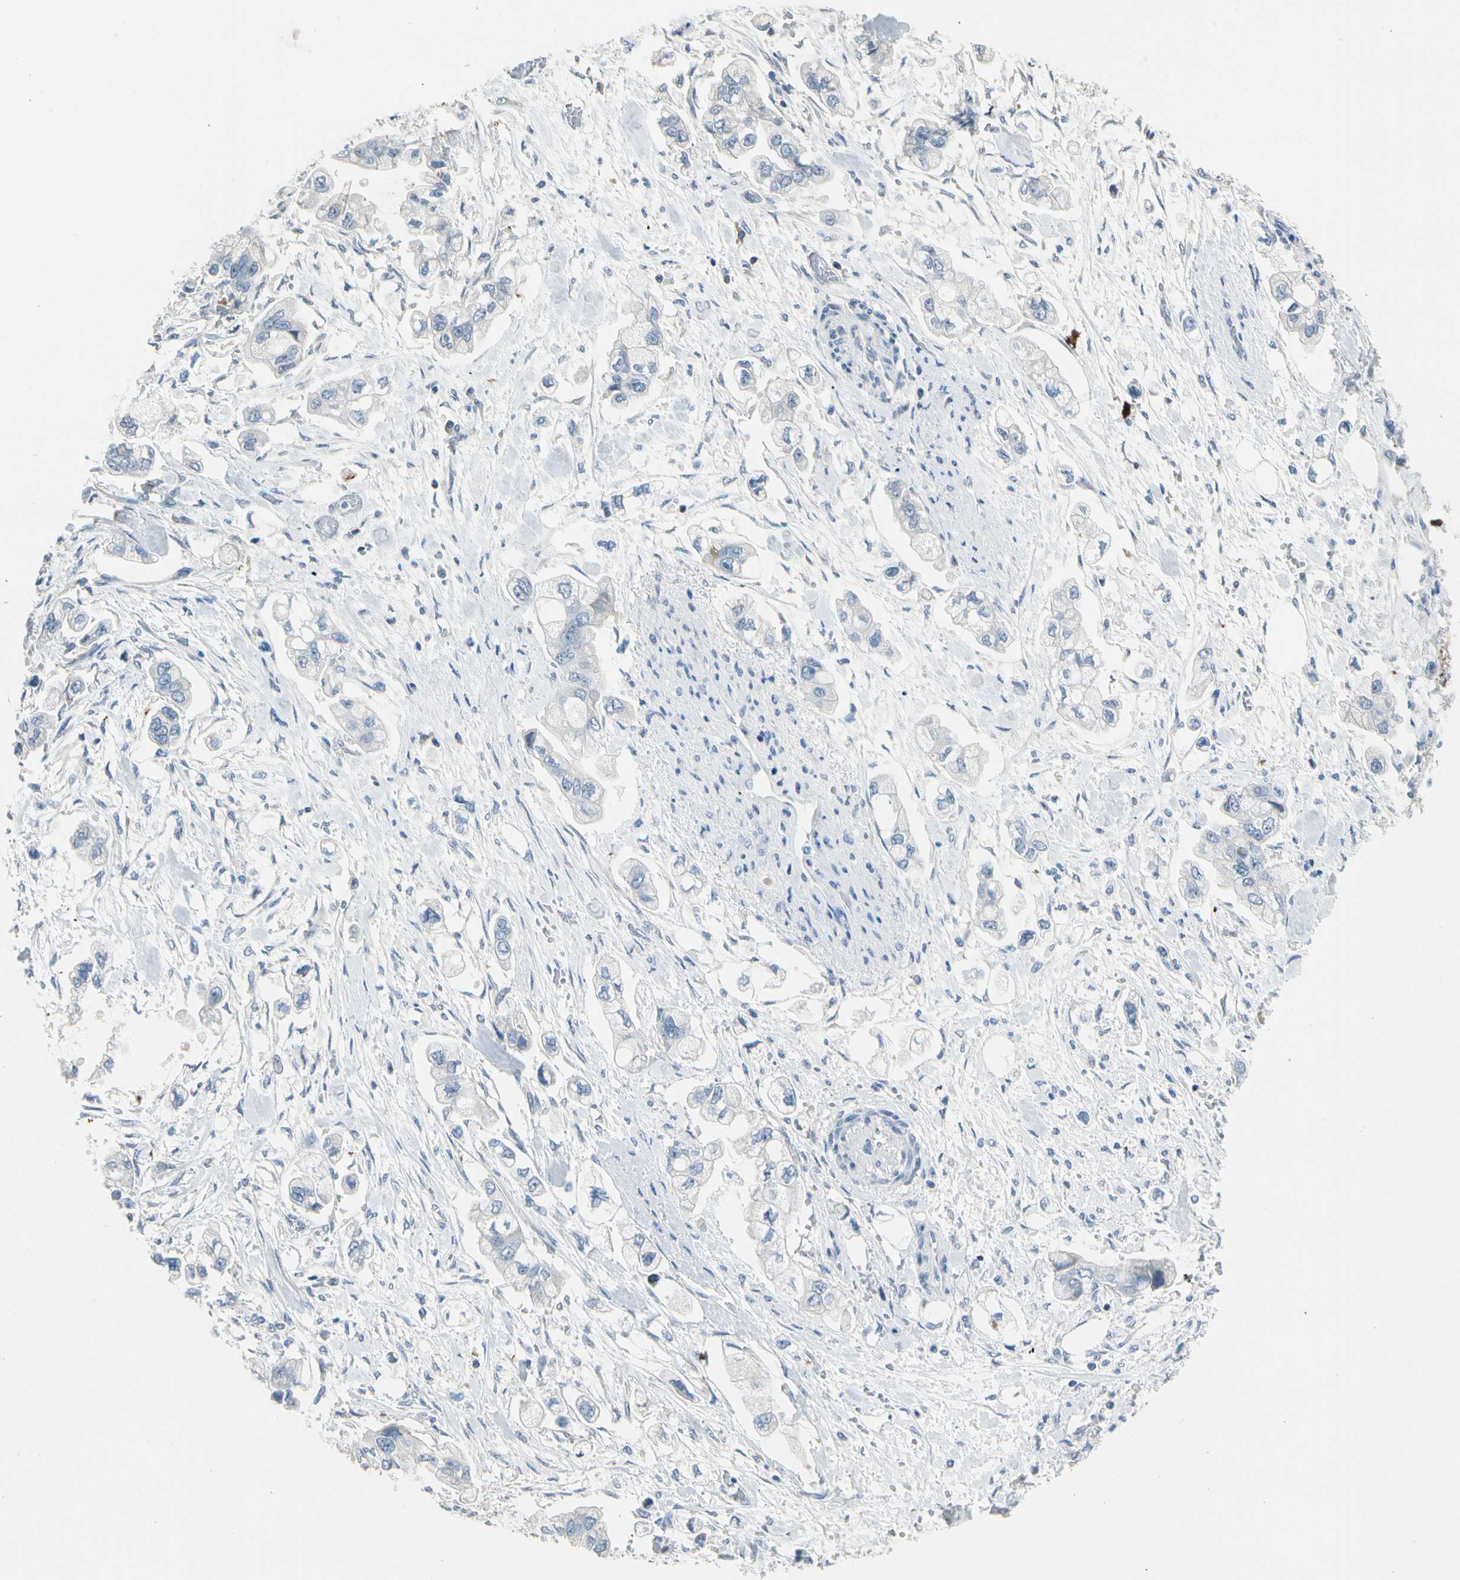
{"staining": {"intensity": "negative", "quantity": "none", "location": "none"}, "tissue": "stomach cancer", "cell_type": "Tumor cells", "image_type": "cancer", "snomed": [{"axis": "morphology", "description": "Adenocarcinoma, NOS"}, {"axis": "topography", "description": "Stomach"}], "caption": "A micrograph of human stomach cancer (adenocarcinoma) is negative for staining in tumor cells.", "gene": "STK40", "patient": {"sex": "male", "age": 62}}